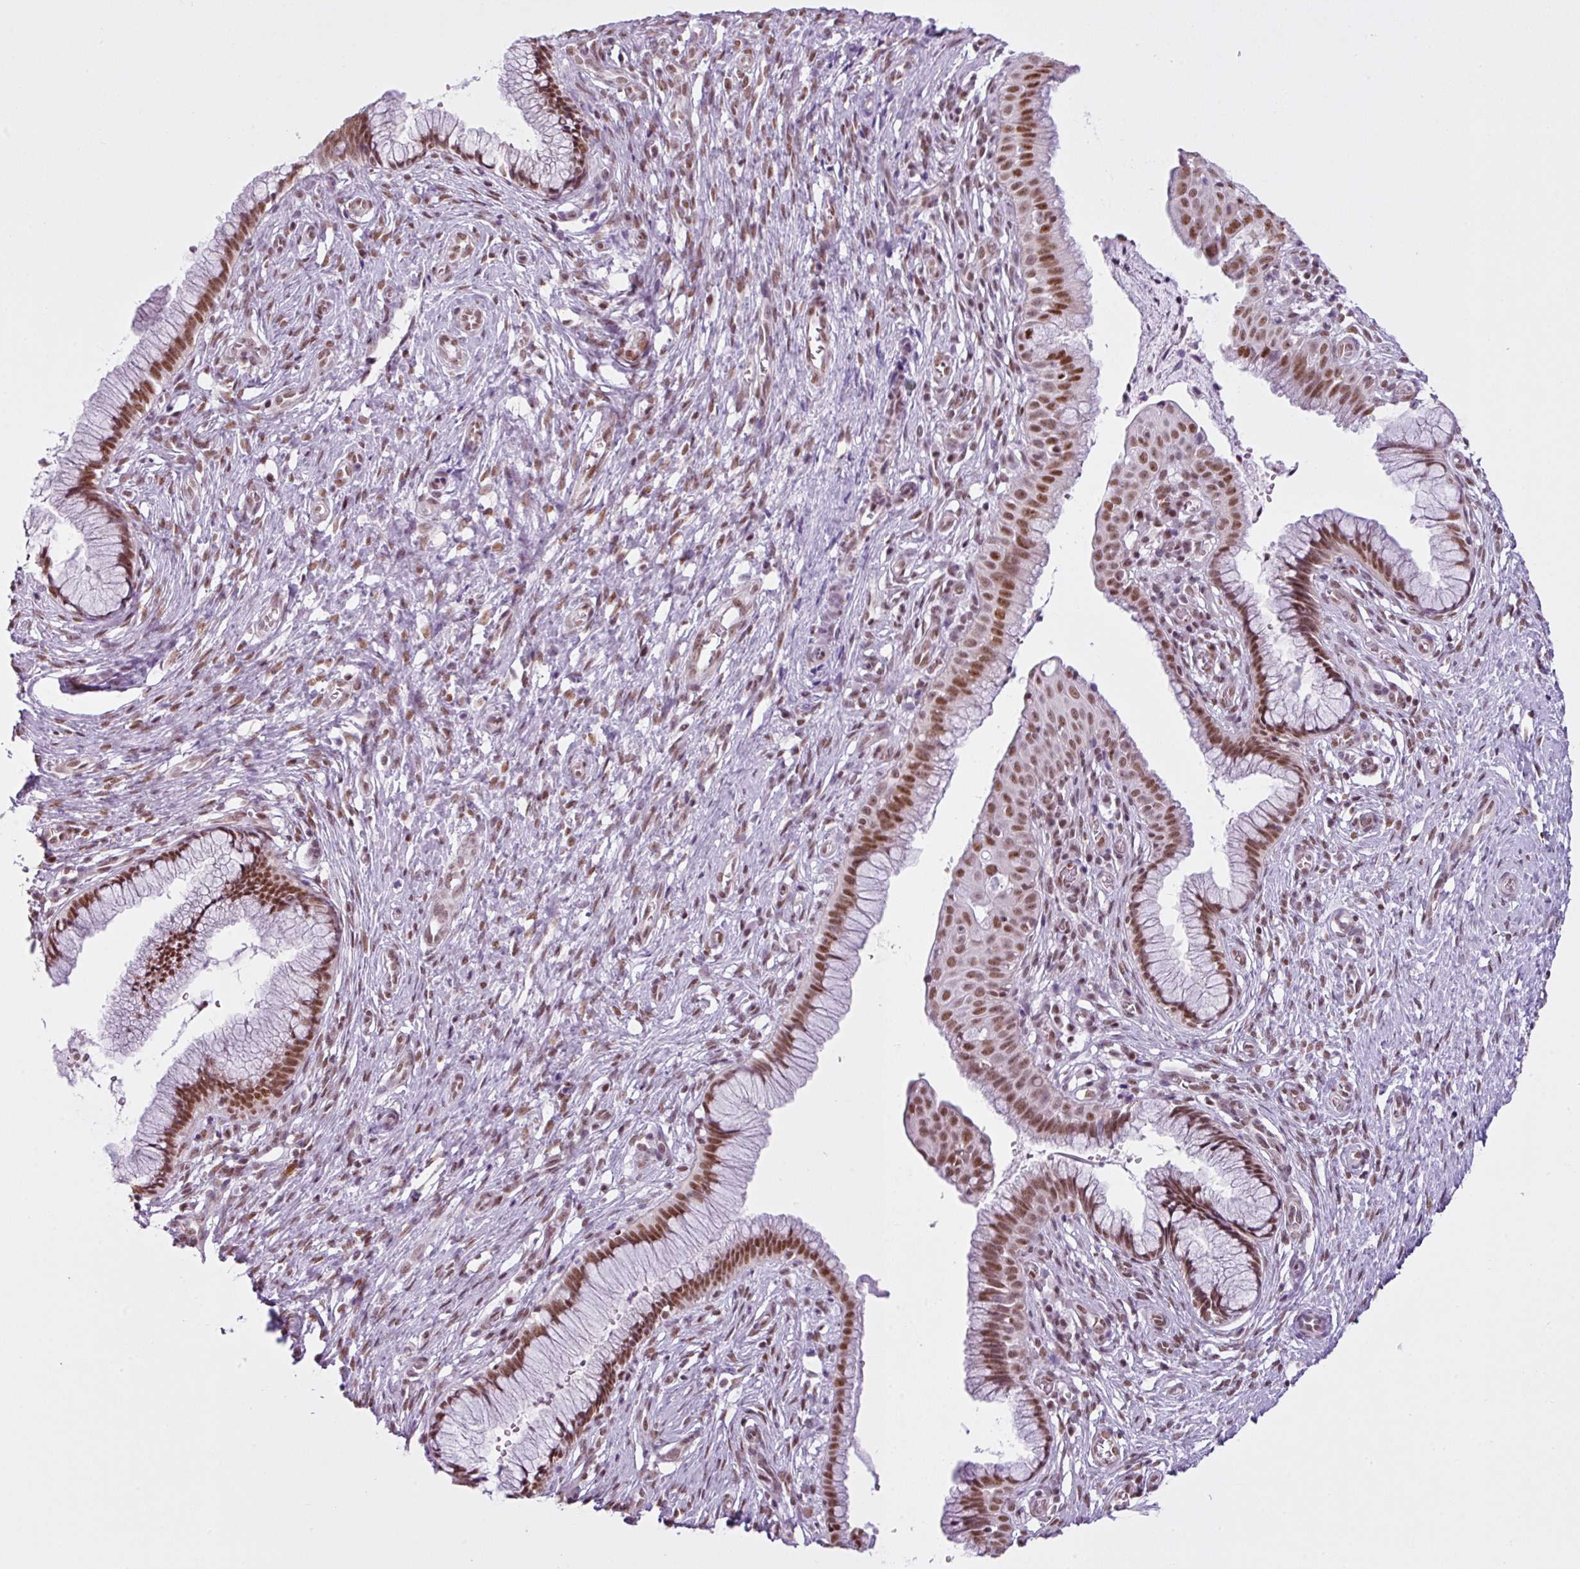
{"staining": {"intensity": "strong", "quantity": ">75%", "location": "nuclear"}, "tissue": "cervix", "cell_type": "Glandular cells", "image_type": "normal", "snomed": [{"axis": "morphology", "description": "Normal tissue, NOS"}, {"axis": "topography", "description": "Cervix"}], "caption": "A high-resolution micrograph shows immunohistochemistry staining of benign cervix, which displays strong nuclear expression in about >75% of glandular cells. Nuclei are stained in blue.", "gene": "ARL6IP4", "patient": {"sex": "female", "age": 36}}